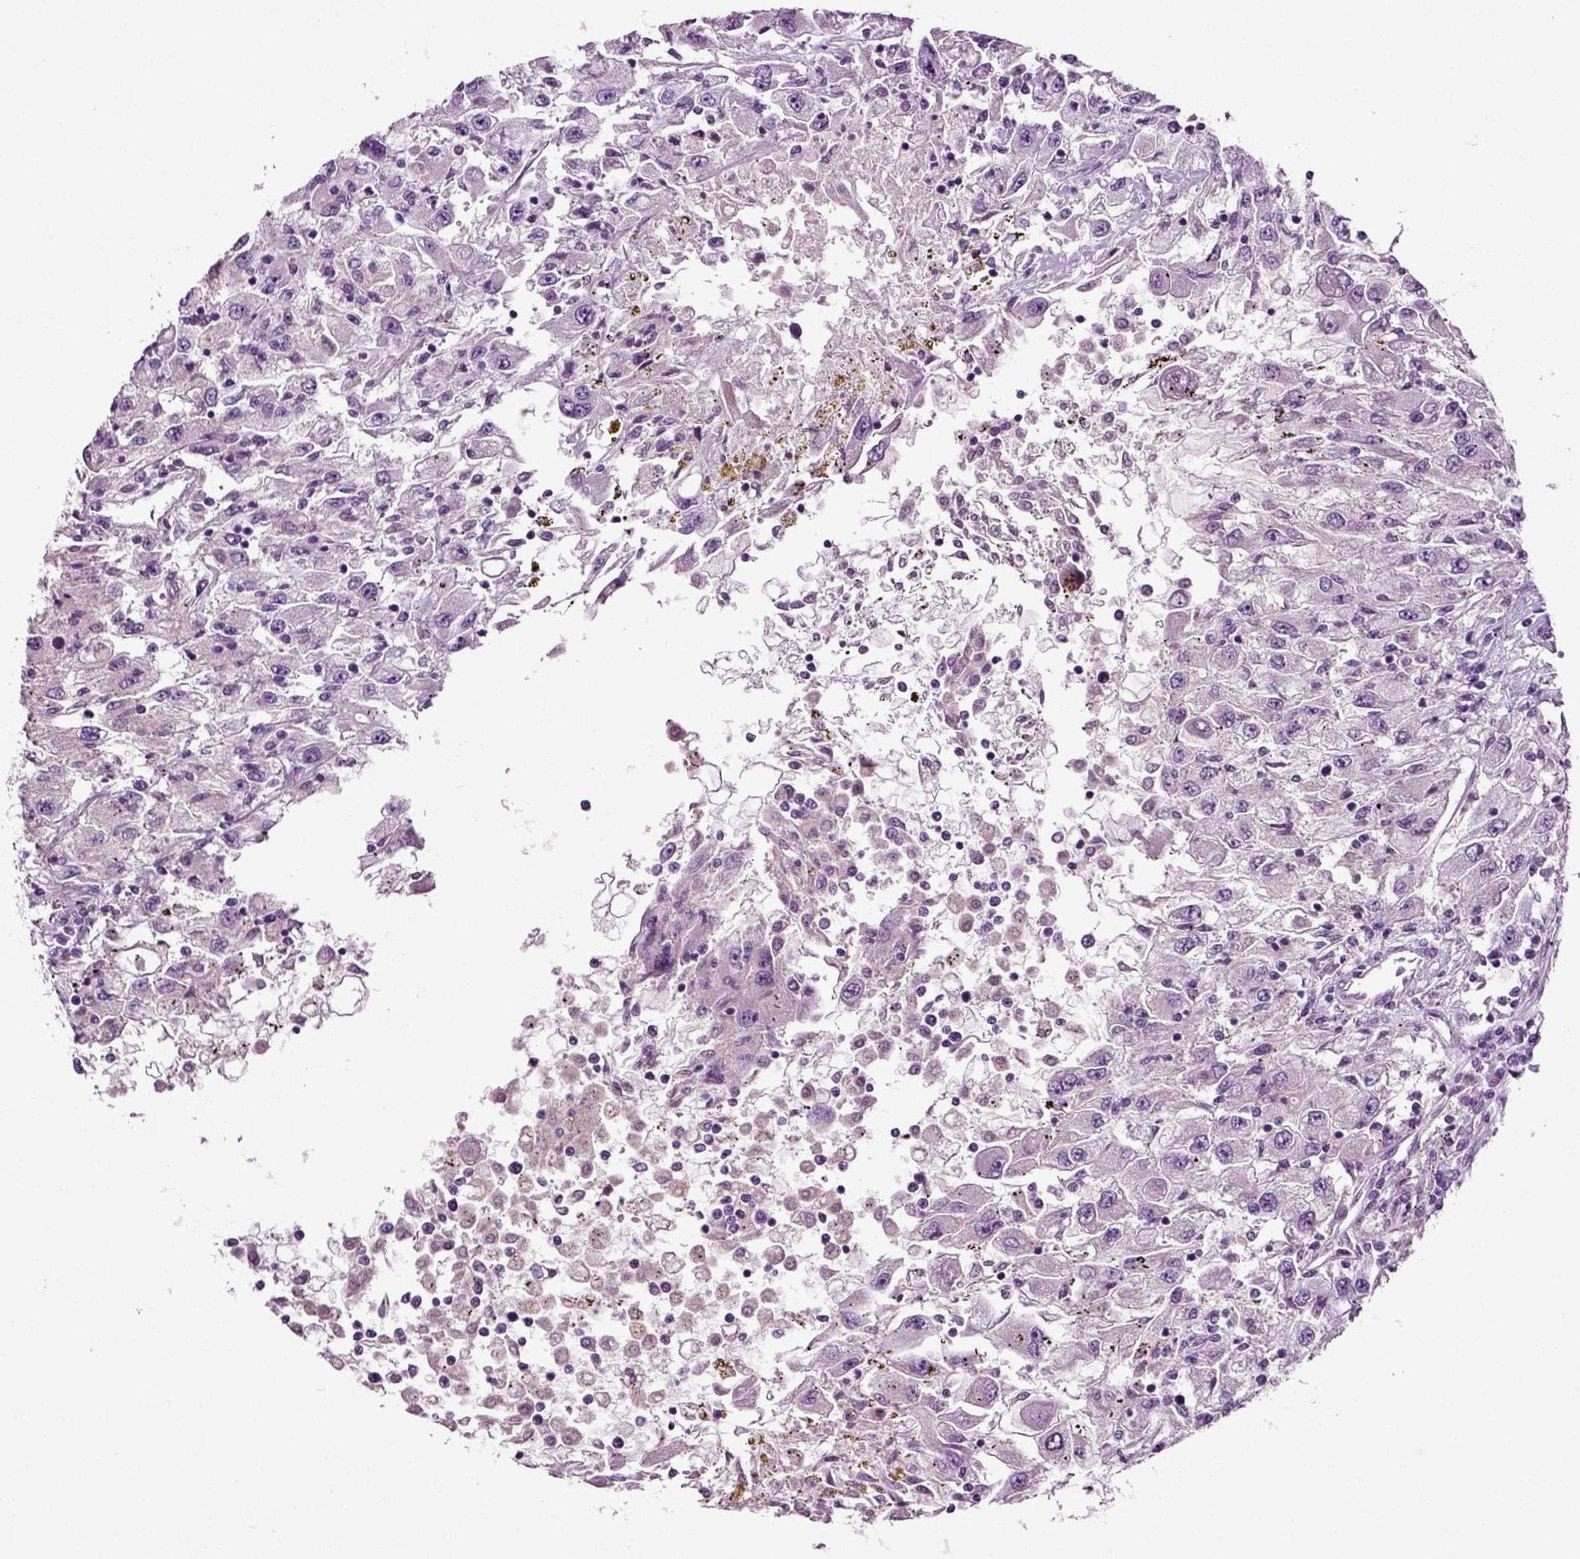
{"staining": {"intensity": "negative", "quantity": "none", "location": "none"}, "tissue": "renal cancer", "cell_type": "Tumor cells", "image_type": "cancer", "snomed": [{"axis": "morphology", "description": "Adenocarcinoma, NOS"}, {"axis": "topography", "description": "Kidney"}], "caption": "There is no significant positivity in tumor cells of adenocarcinoma (renal).", "gene": "SPATA17", "patient": {"sex": "female", "age": 67}}